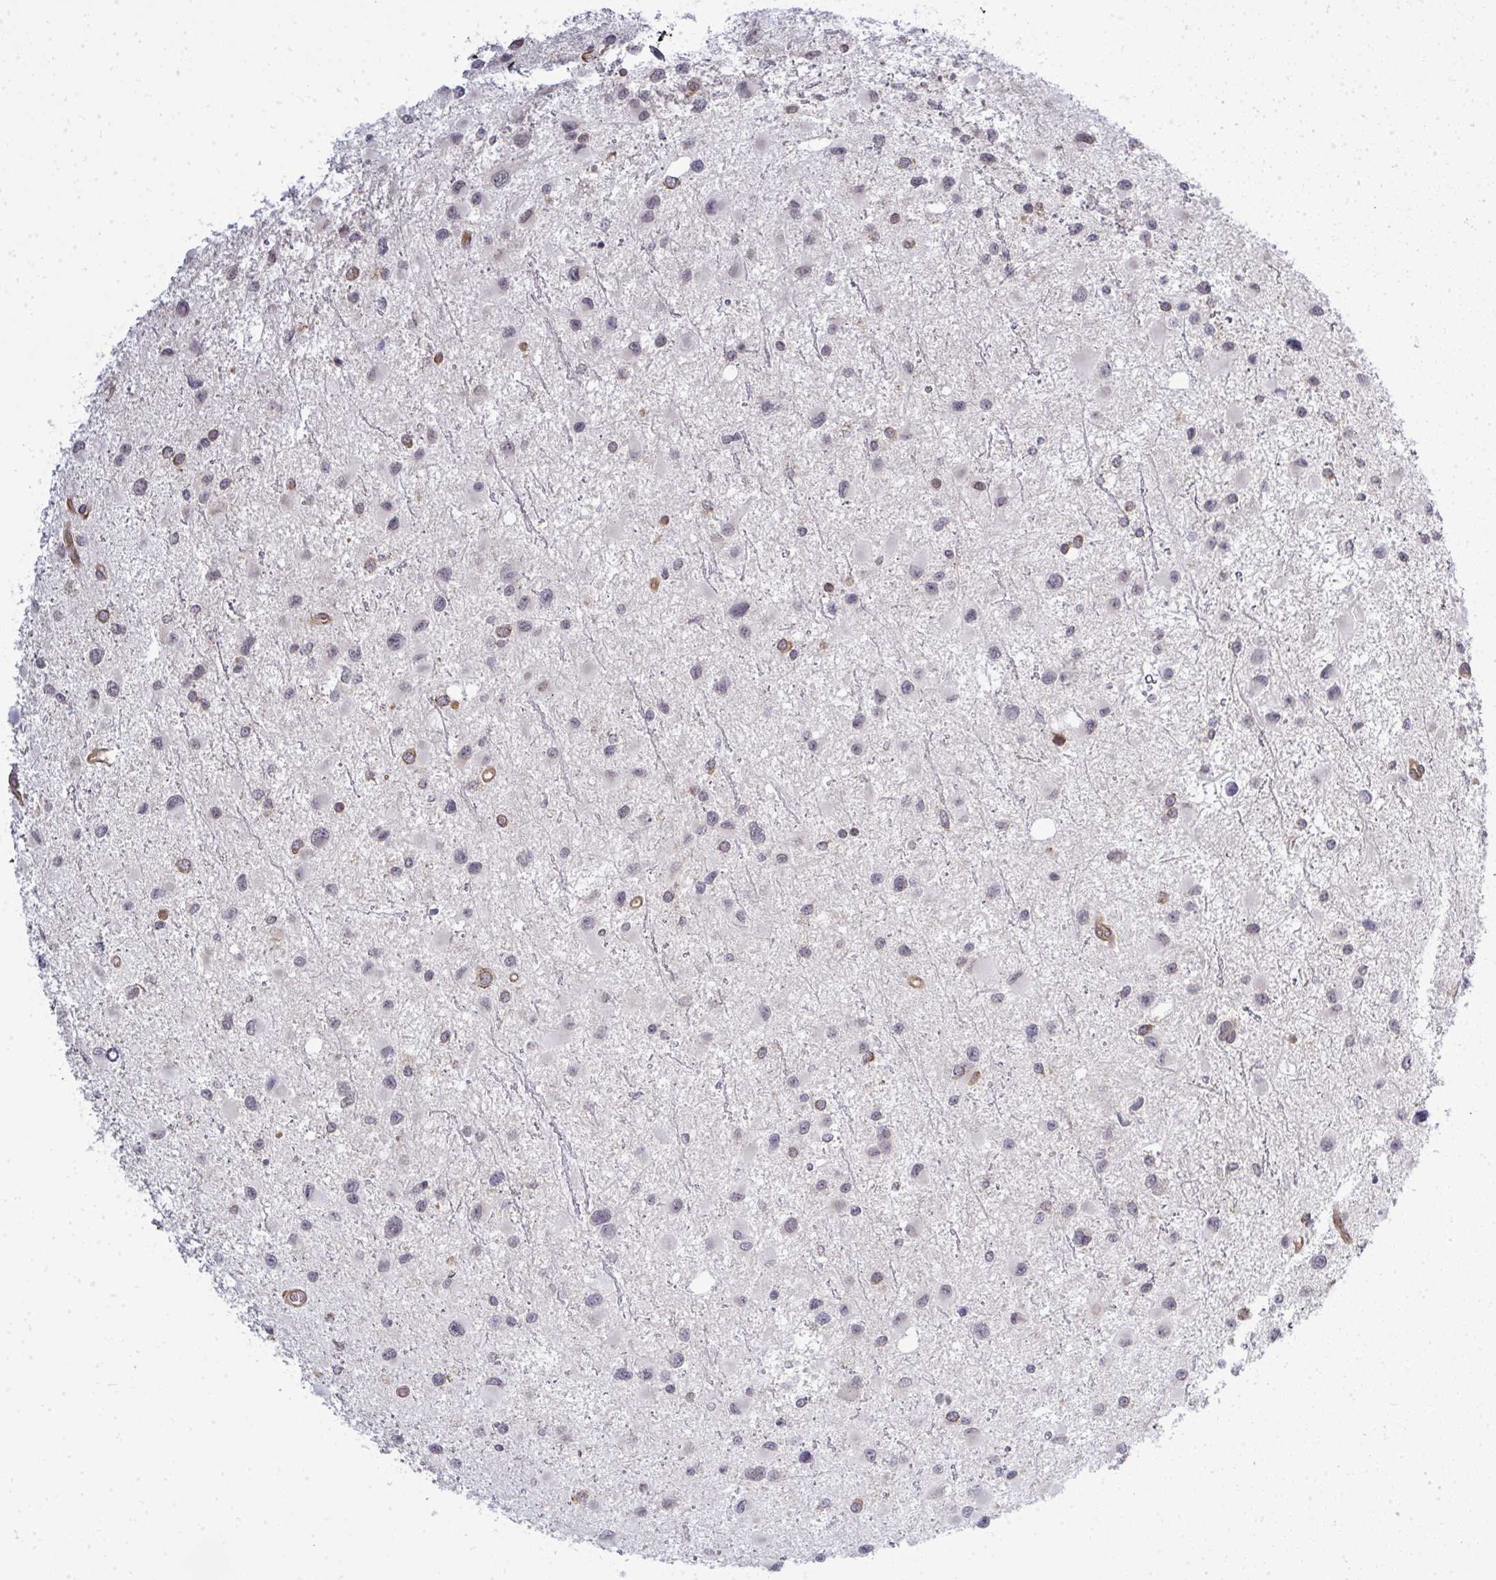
{"staining": {"intensity": "moderate", "quantity": "<25%", "location": "cytoplasmic/membranous"}, "tissue": "glioma", "cell_type": "Tumor cells", "image_type": "cancer", "snomed": [{"axis": "morphology", "description": "Glioma, malignant, Low grade"}, {"axis": "topography", "description": "Brain"}], "caption": "Immunohistochemistry (IHC) photomicrograph of malignant low-grade glioma stained for a protein (brown), which shows low levels of moderate cytoplasmic/membranous staining in about <25% of tumor cells.", "gene": "FUT10", "patient": {"sex": "female", "age": 32}}